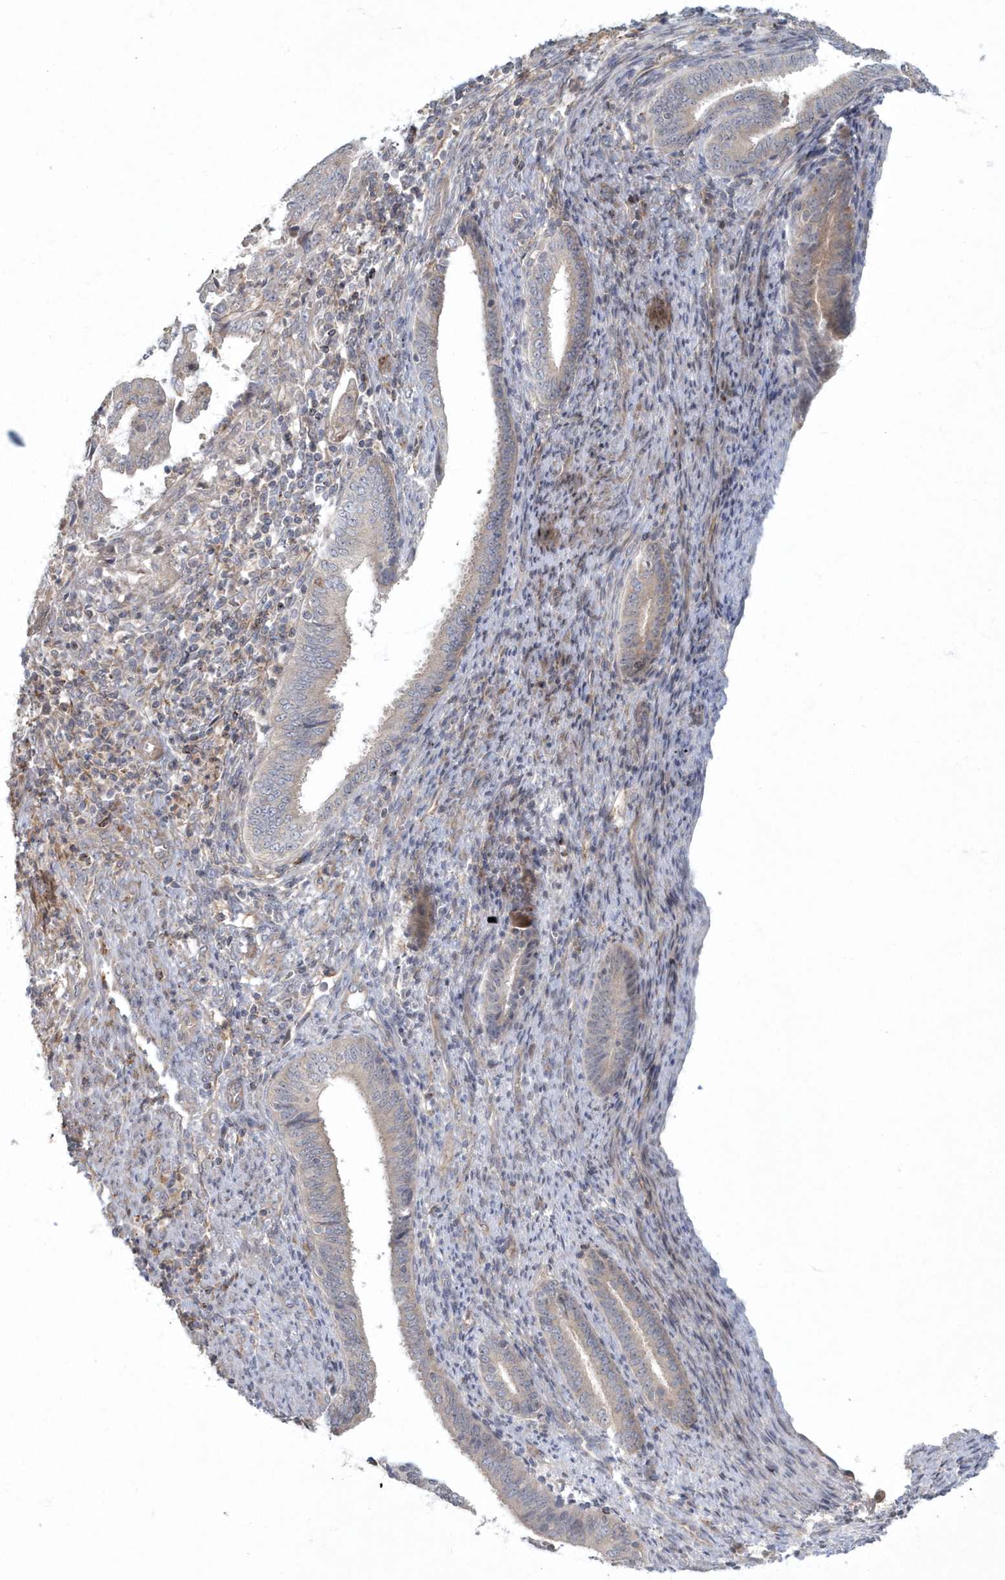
{"staining": {"intensity": "negative", "quantity": "none", "location": "none"}, "tissue": "endometrial cancer", "cell_type": "Tumor cells", "image_type": "cancer", "snomed": [{"axis": "morphology", "description": "Adenocarcinoma, NOS"}, {"axis": "topography", "description": "Endometrium"}], "caption": "Image shows no significant protein positivity in tumor cells of endometrial cancer (adenocarcinoma). Nuclei are stained in blue.", "gene": "ARHGEF38", "patient": {"sex": "female", "age": 51}}